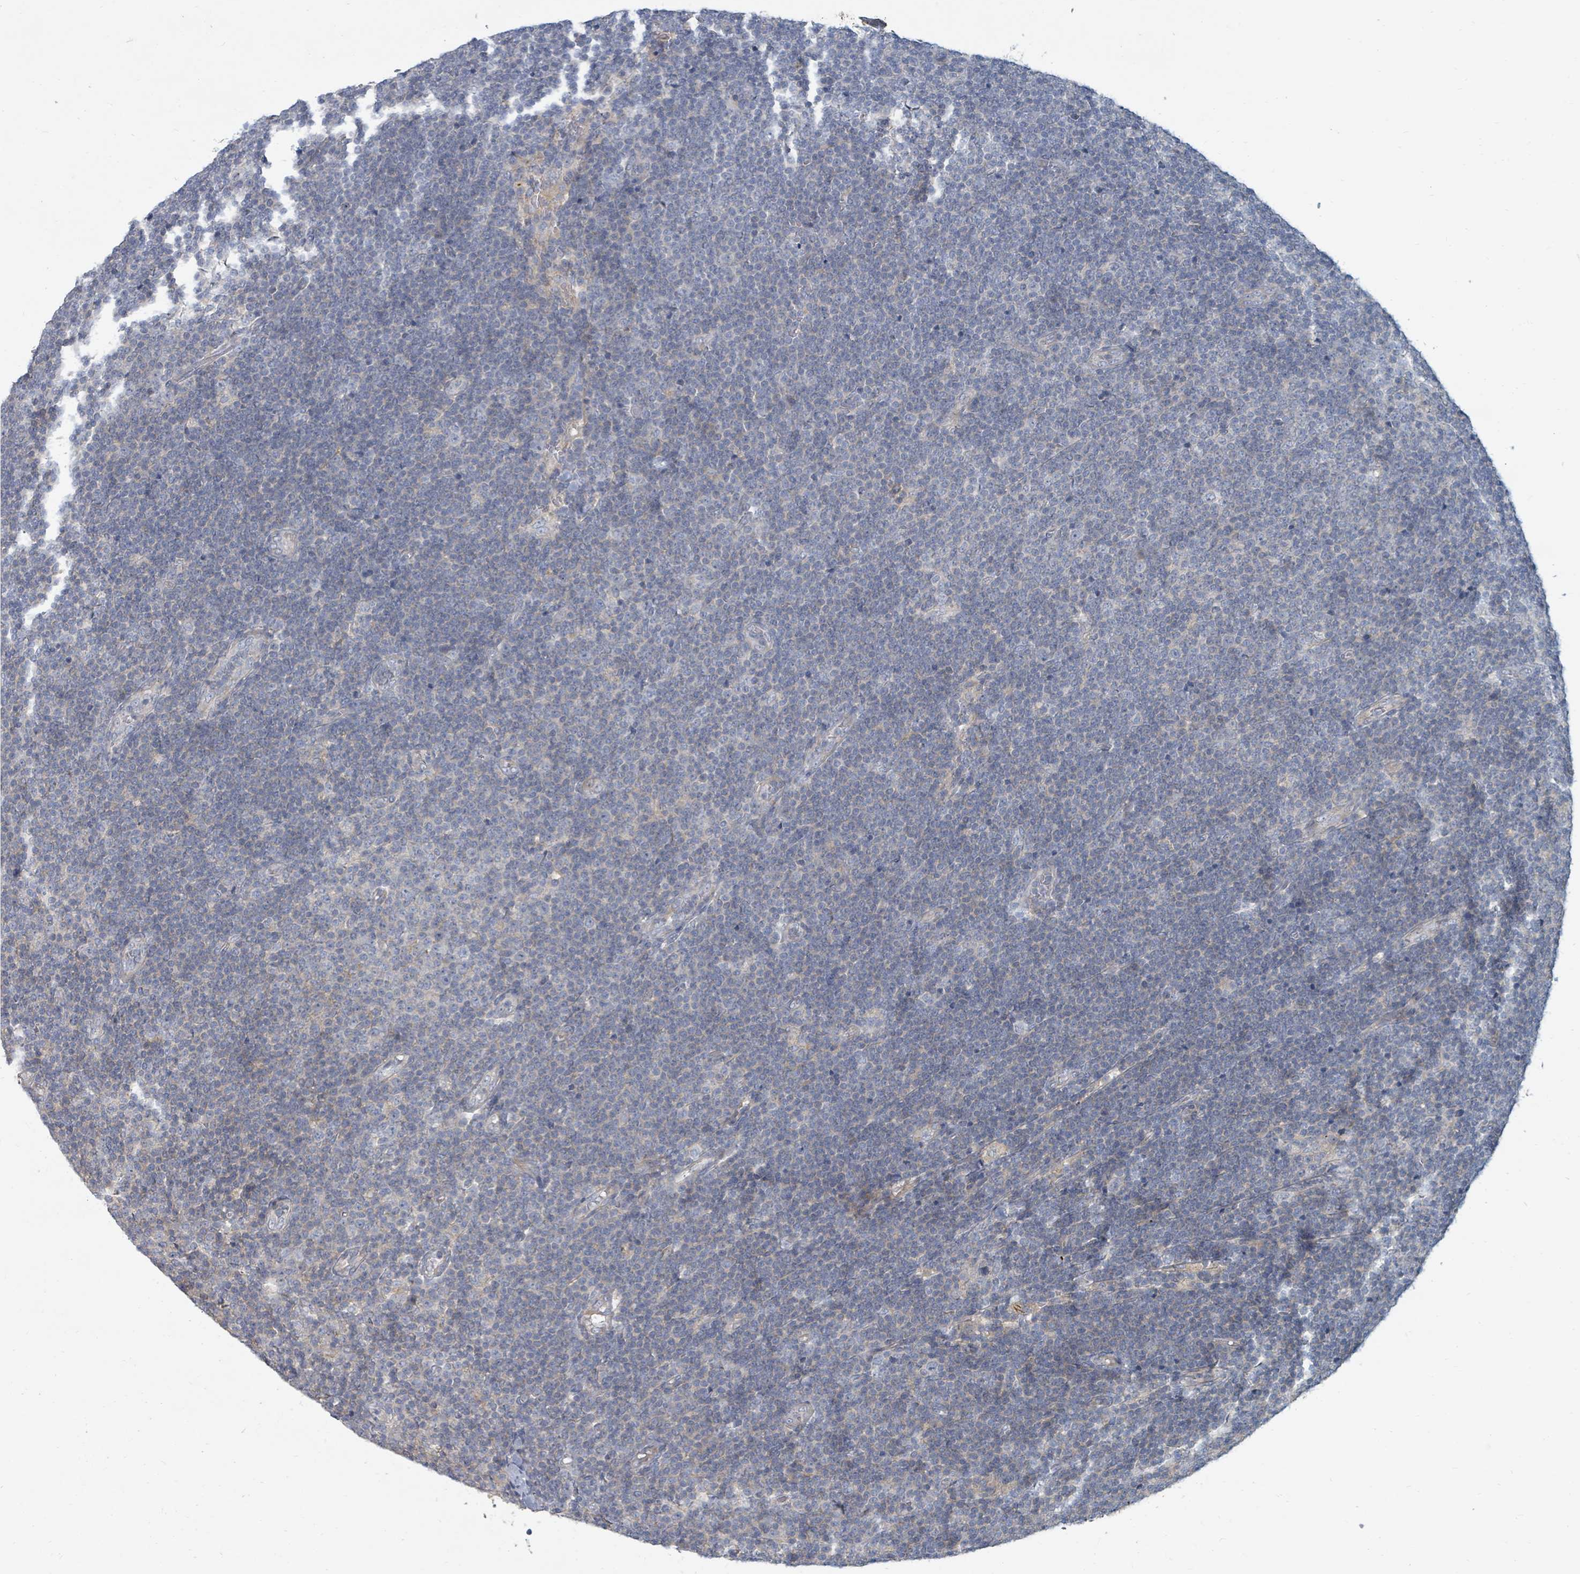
{"staining": {"intensity": "negative", "quantity": "none", "location": "none"}, "tissue": "lymphoma", "cell_type": "Tumor cells", "image_type": "cancer", "snomed": [{"axis": "morphology", "description": "Malignant lymphoma, non-Hodgkin's type, Low grade"}, {"axis": "topography", "description": "Lymph node"}], "caption": "This is a histopathology image of immunohistochemistry (IHC) staining of lymphoma, which shows no expression in tumor cells.", "gene": "ARGFX", "patient": {"sex": "male", "age": 48}}